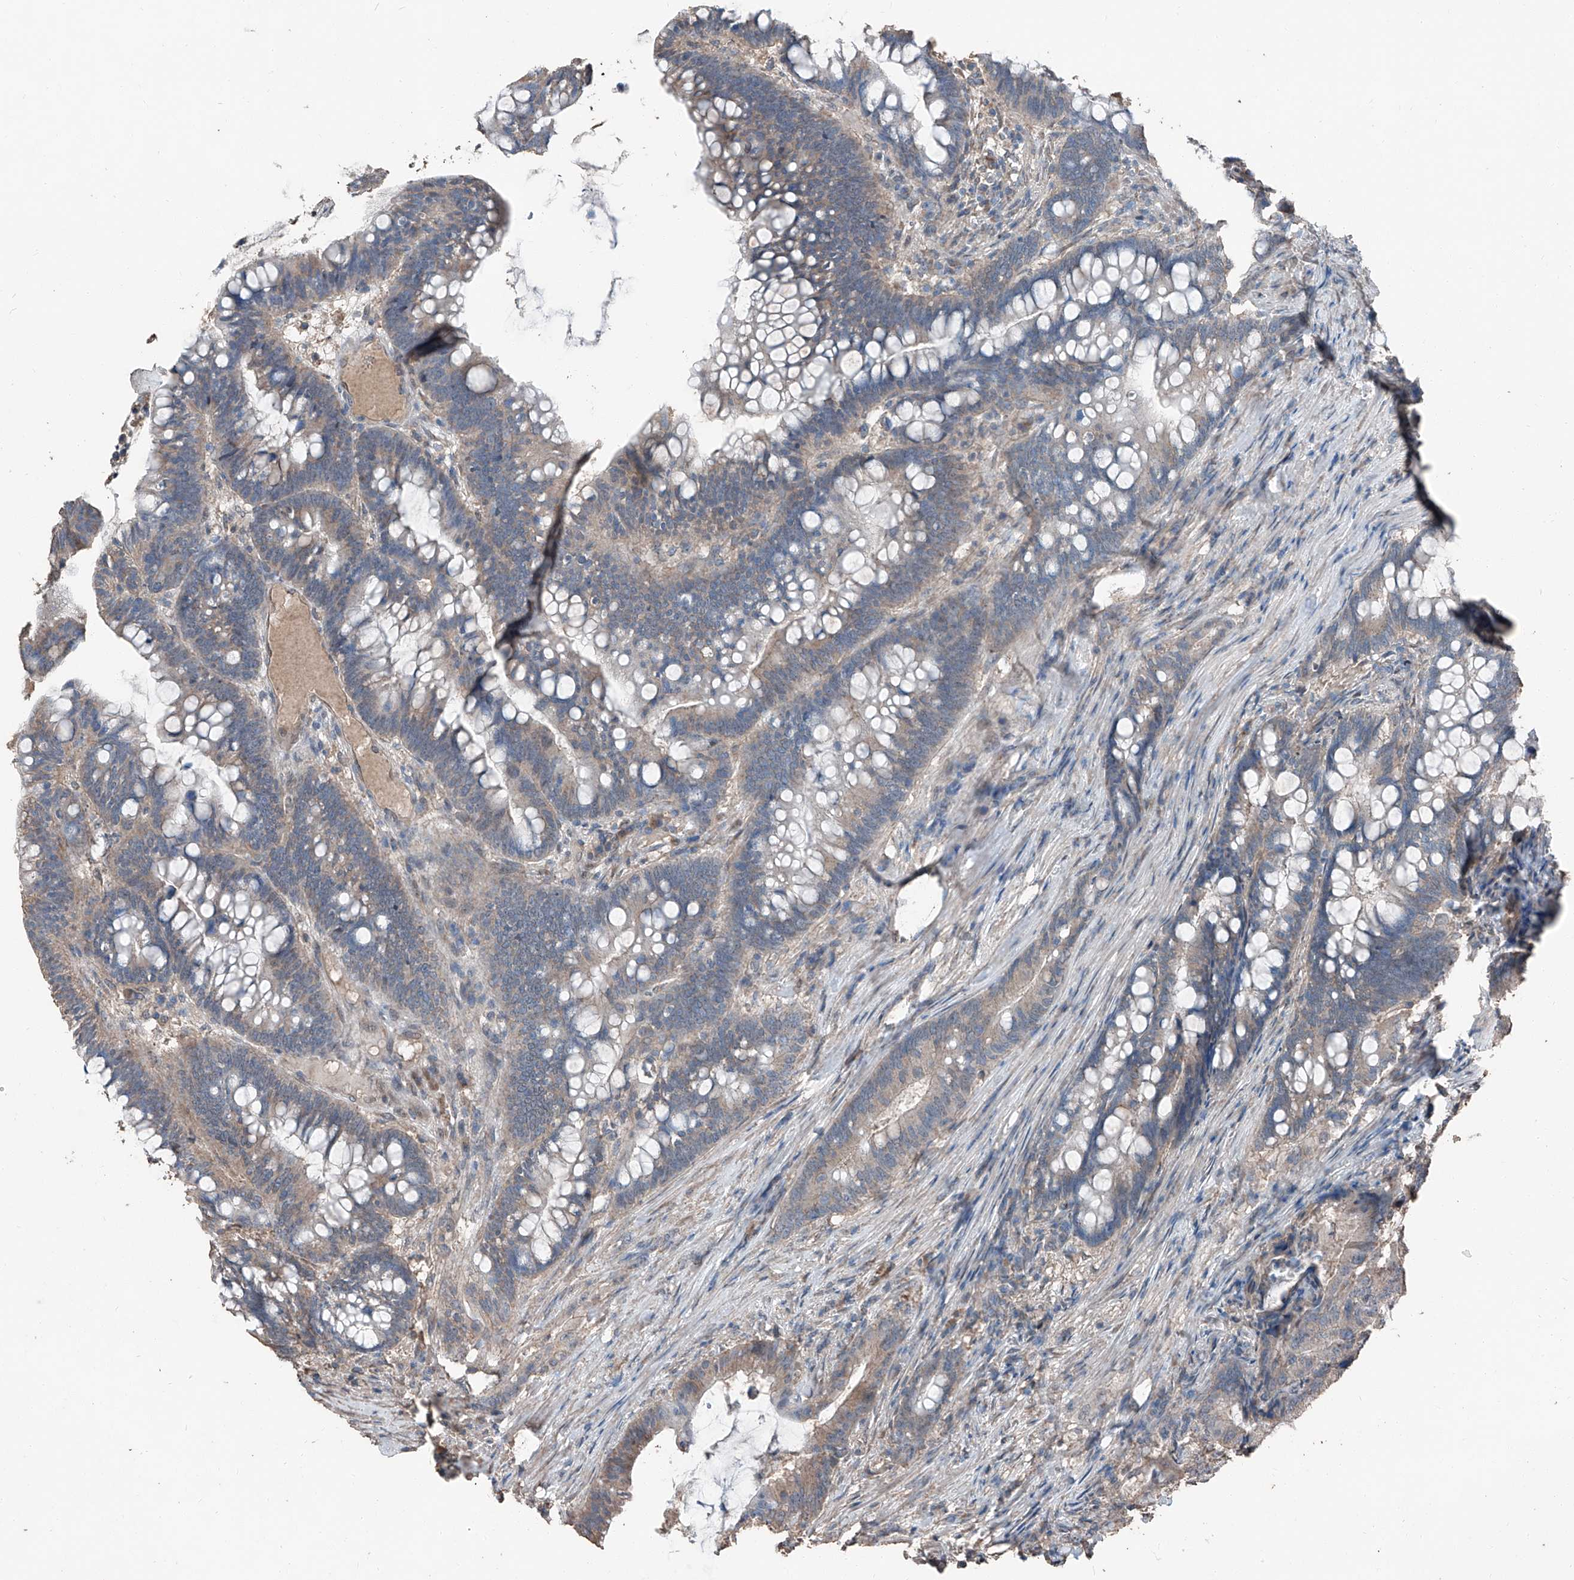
{"staining": {"intensity": "weak", "quantity": "25%-75%", "location": "cytoplasmic/membranous"}, "tissue": "colorectal cancer", "cell_type": "Tumor cells", "image_type": "cancer", "snomed": [{"axis": "morphology", "description": "Adenocarcinoma, NOS"}, {"axis": "topography", "description": "Colon"}], "caption": "Weak cytoplasmic/membranous protein staining is identified in about 25%-75% of tumor cells in colorectal adenocarcinoma.", "gene": "MAMLD1", "patient": {"sex": "female", "age": 66}}